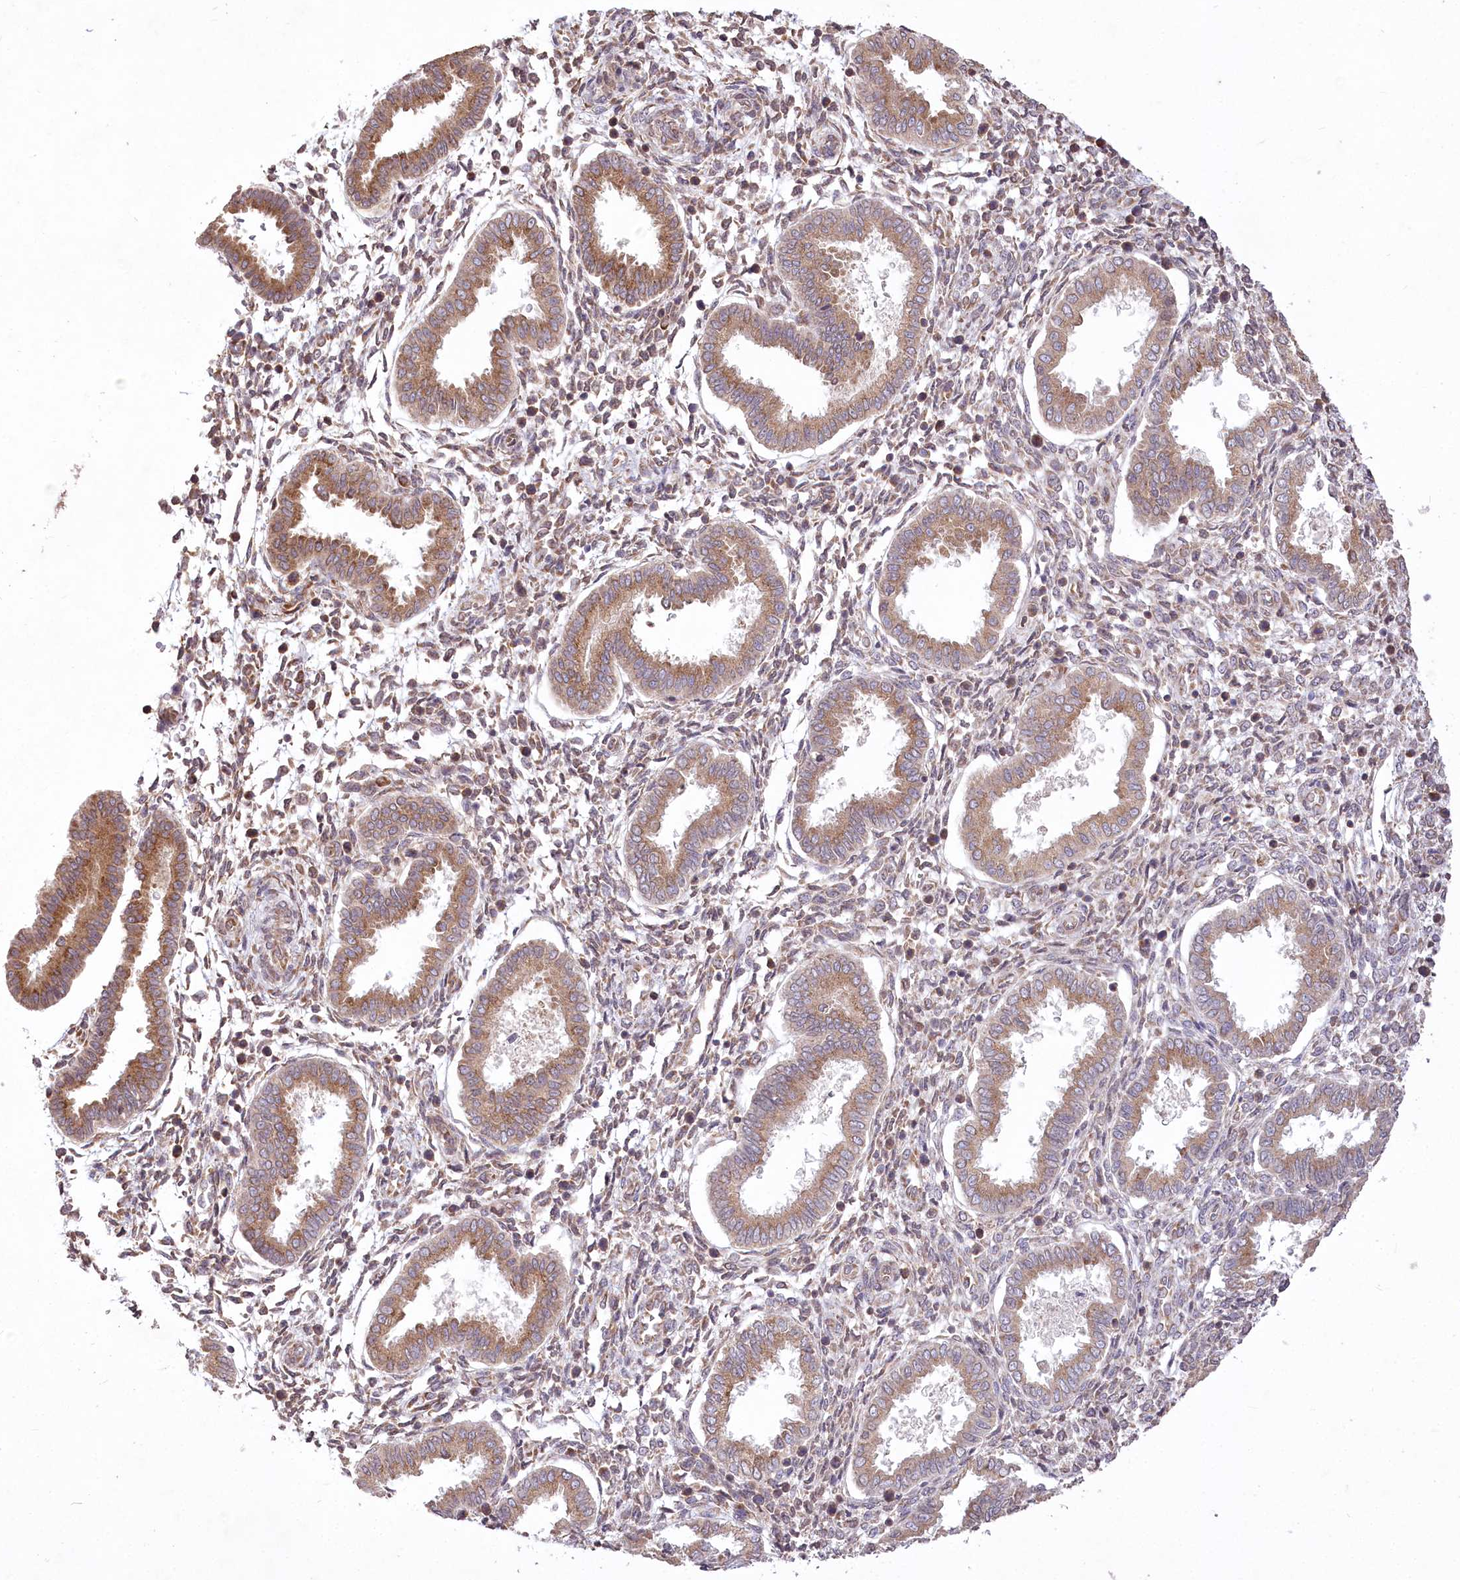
{"staining": {"intensity": "moderate", "quantity": "25%-75%", "location": "cytoplasmic/membranous"}, "tissue": "endometrium", "cell_type": "Cells in endometrial stroma", "image_type": "normal", "snomed": [{"axis": "morphology", "description": "Normal tissue, NOS"}, {"axis": "topography", "description": "Endometrium"}], "caption": "A medium amount of moderate cytoplasmic/membranous expression is identified in about 25%-75% of cells in endometrial stroma in unremarkable endometrium. (Brightfield microscopy of DAB IHC at high magnification).", "gene": "STT3B", "patient": {"sex": "female", "age": 24}}